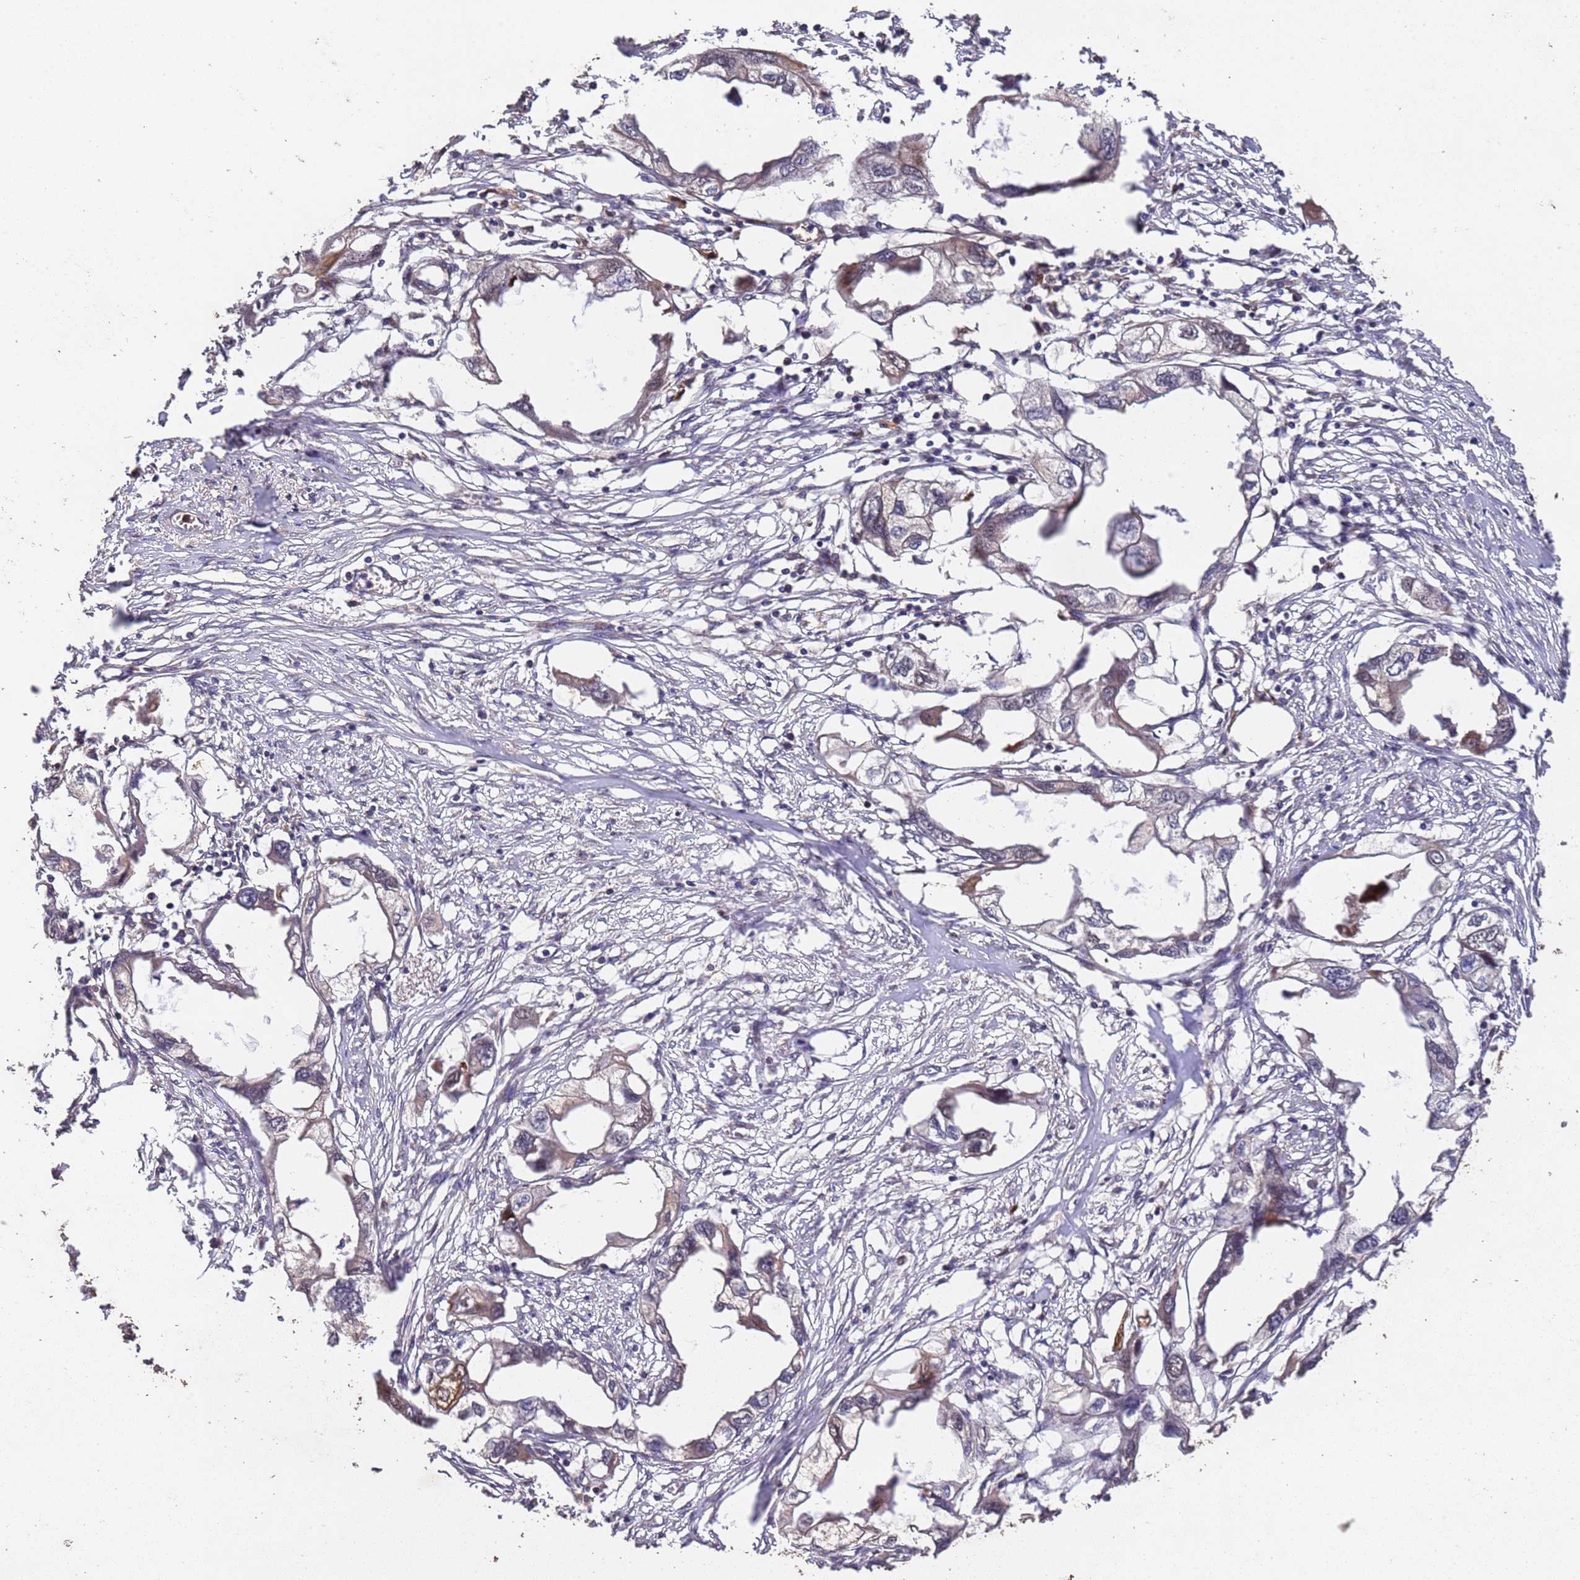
{"staining": {"intensity": "weak", "quantity": "<25%", "location": "cytoplasmic/membranous"}, "tissue": "endometrial cancer", "cell_type": "Tumor cells", "image_type": "cancer", "snomed": [{"axis": "morphology", "description": "Adenocarcinoma, NOS"}, {"axis": "morphology", "description": "Adenocarcinoma, metastatic, NOS"}, {"axis": "topography", "description": "Adipose tissue"}, {"axis": "topography", "description": "Endometrium"}], "caption": "Immunohistochemistry image of neoplastic tissue: human endometrial metastatic adenocarcinoma stained with DAB exhibits no significant protein positivity in tumor cells. (DAB IHC with hematoxylin counter stain).", "gene": "CCDC184", "patient": {"sex": "female", "age": 67}}